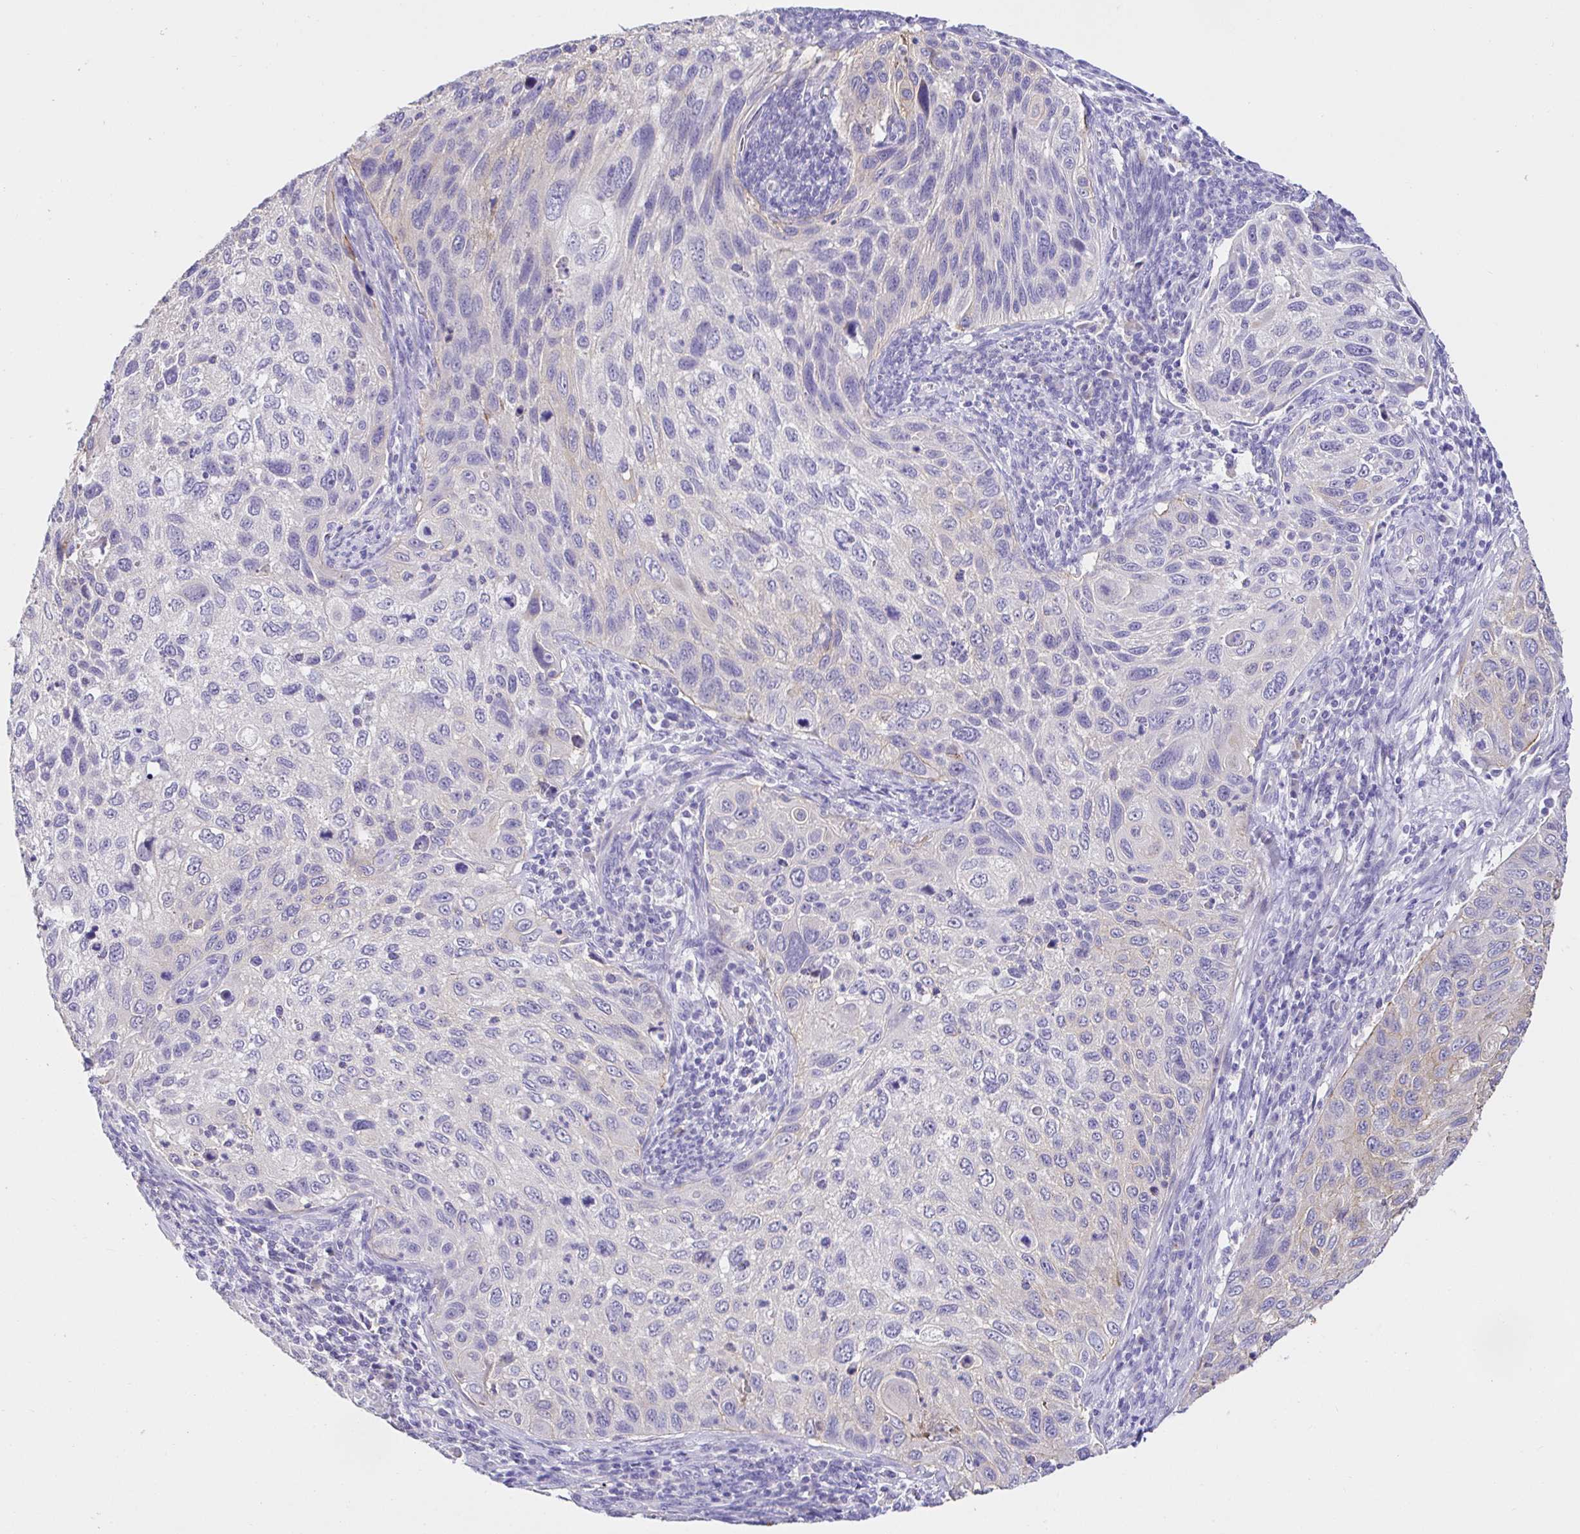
{"staining": {"intensity": "negative", "quantity": "none", "location": "none"}, "tissue": "cervical cancer", "cell_type": "Tumor cells", "image_type": "cancer", "snomed": [{"axis": "morphology", "description": "Squamous cell carcinoma, NOS"}, {"axis": "topography", "description": "Cervix"}], "caption": "Protein analysis of squamous cell carcinoma (cervical) exhibits no significant expression in tumor cells.", "gene": "CDO1", "patient": {"sex": "female", "age": 70}}